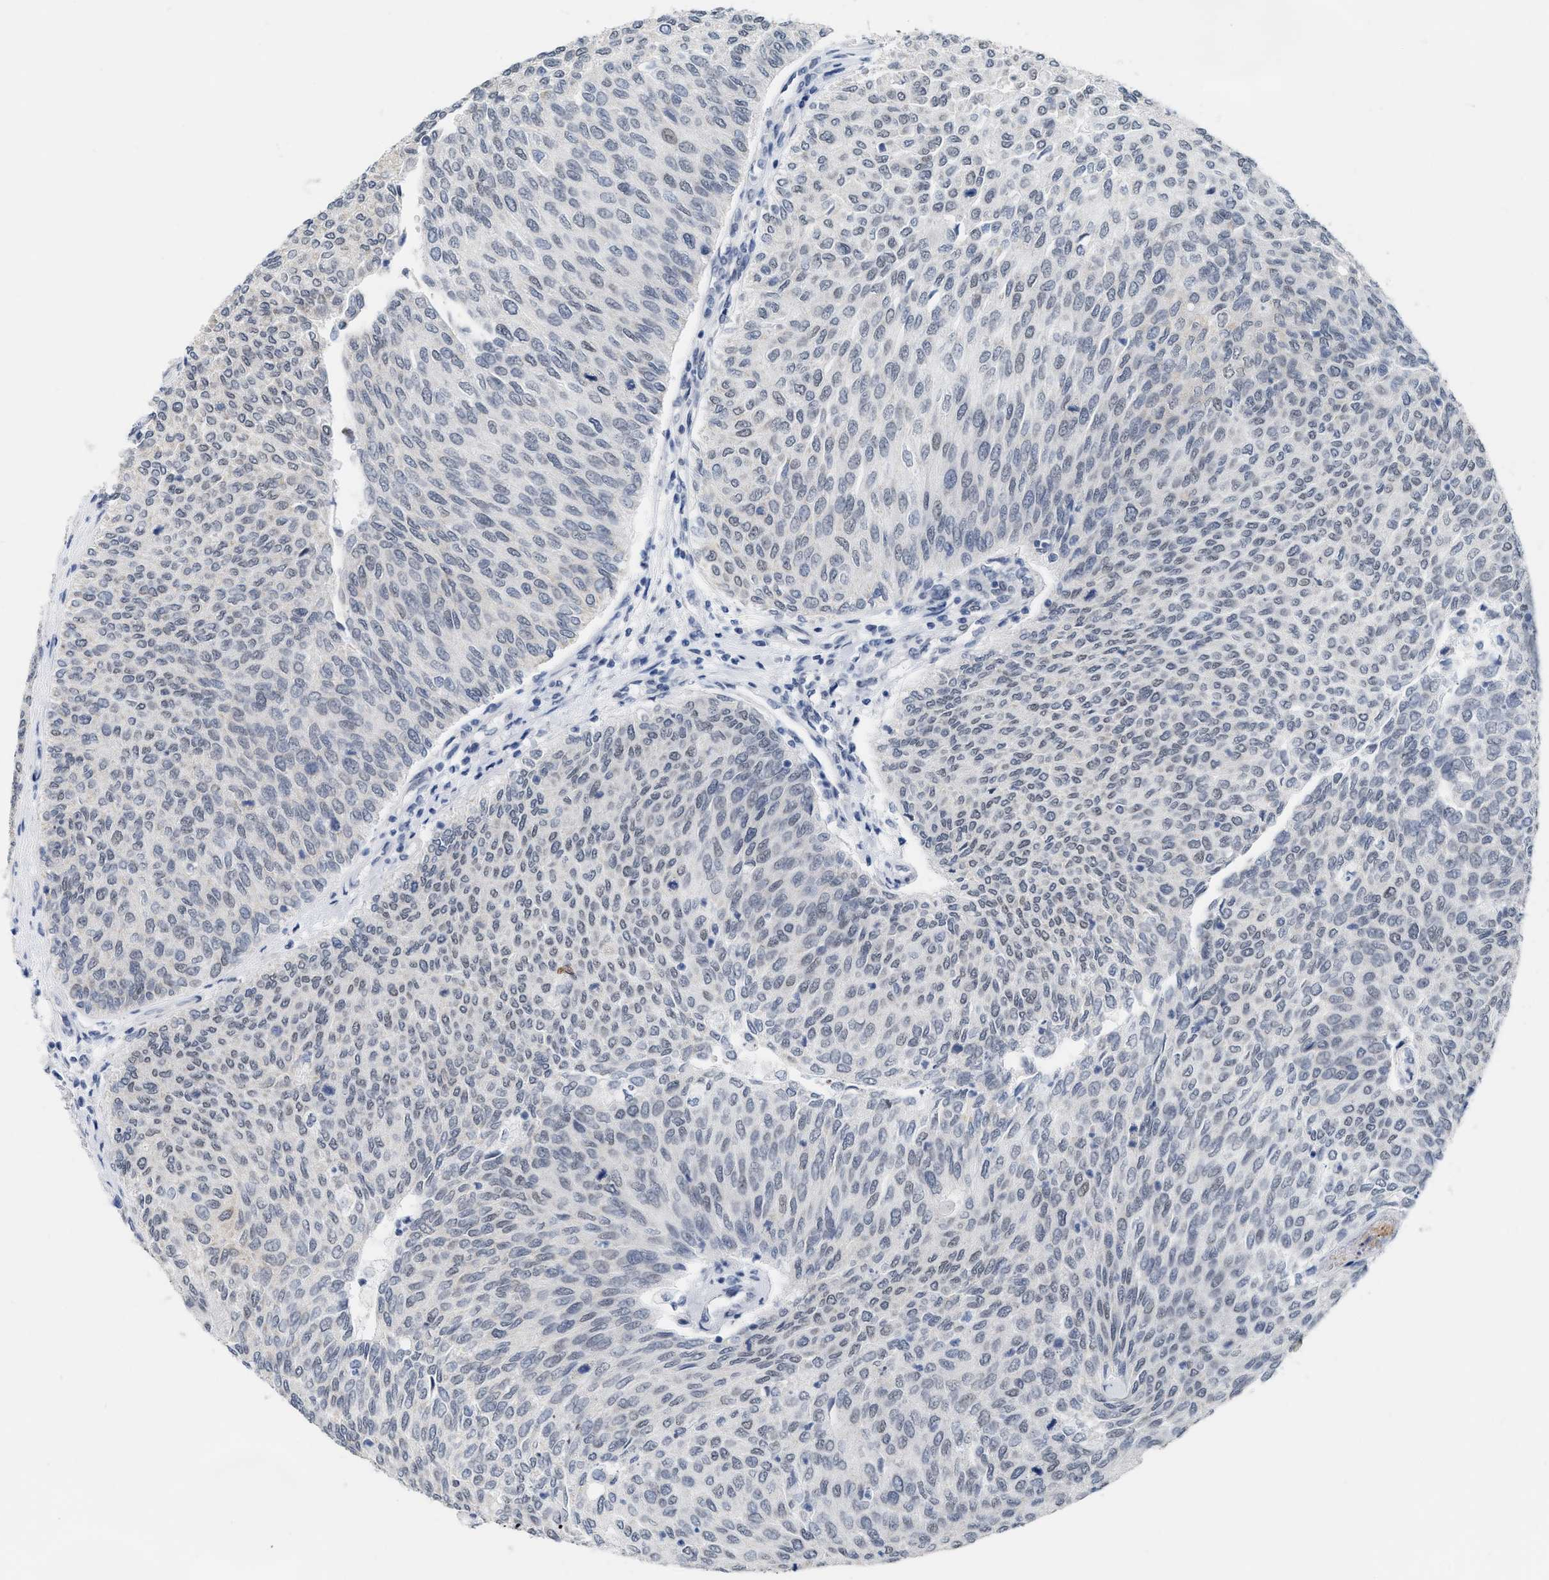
{"staining": {"intensity": "negative", "quantity": "none", "location": "none"}, "tissue": "urothelial cancer", "cell_type": "Tumor cells", "image_type": "cancer", "snomed": [{"axis": "morphology", "description": "Urothelial carcinoma, Low grade"}, {"axis": "topography", "description": "Urinary bladder"}], "caption": "Immunohistochemistry (IHC) image of low-grade urothelial carcinoma stained for a protein (brown), which reveals no expression in tumor cells.", "gene": "XIRP1", "patient": {"sex": "female", "age": 79}}